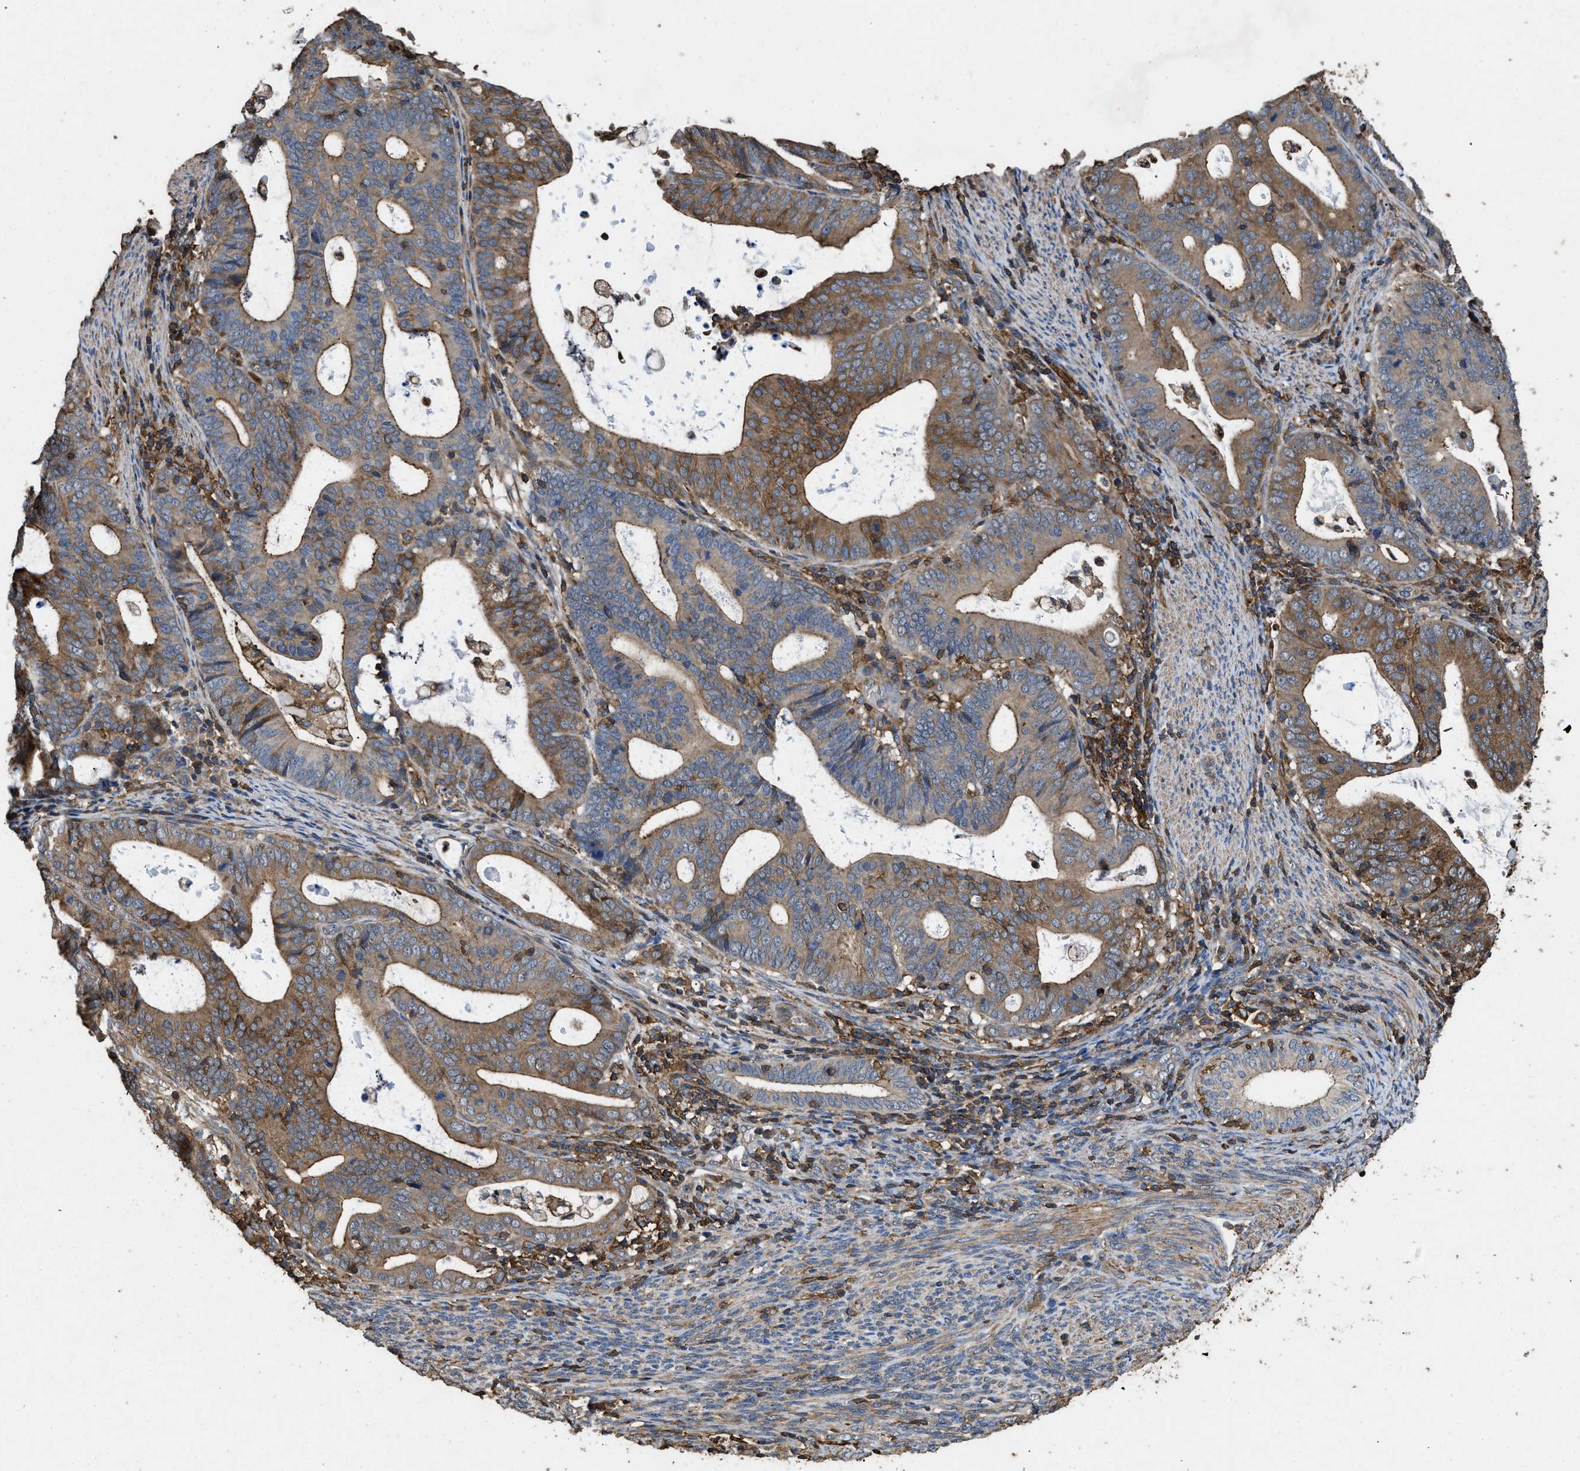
{"staining": {"intensity": "moderate", "quantity": ">75%", "location": "cytoplasmic/membranous"}, "tissue": "endometrial cancer", "cell_type": "Tumor cells", "image_type": "cancer", "snomed": [{"axis": "morphology", "description": "Adenocarcinoma, NOS"}, {"axis": "topography", "description": "Uterus"}], "caption": "Moderate cytoplasmic/membranous protein staining is identified in about >75% of tumor cells in endometrial cancer.", "gene": "LINGO2", "patient": {"sex": "female", "age": 83}}